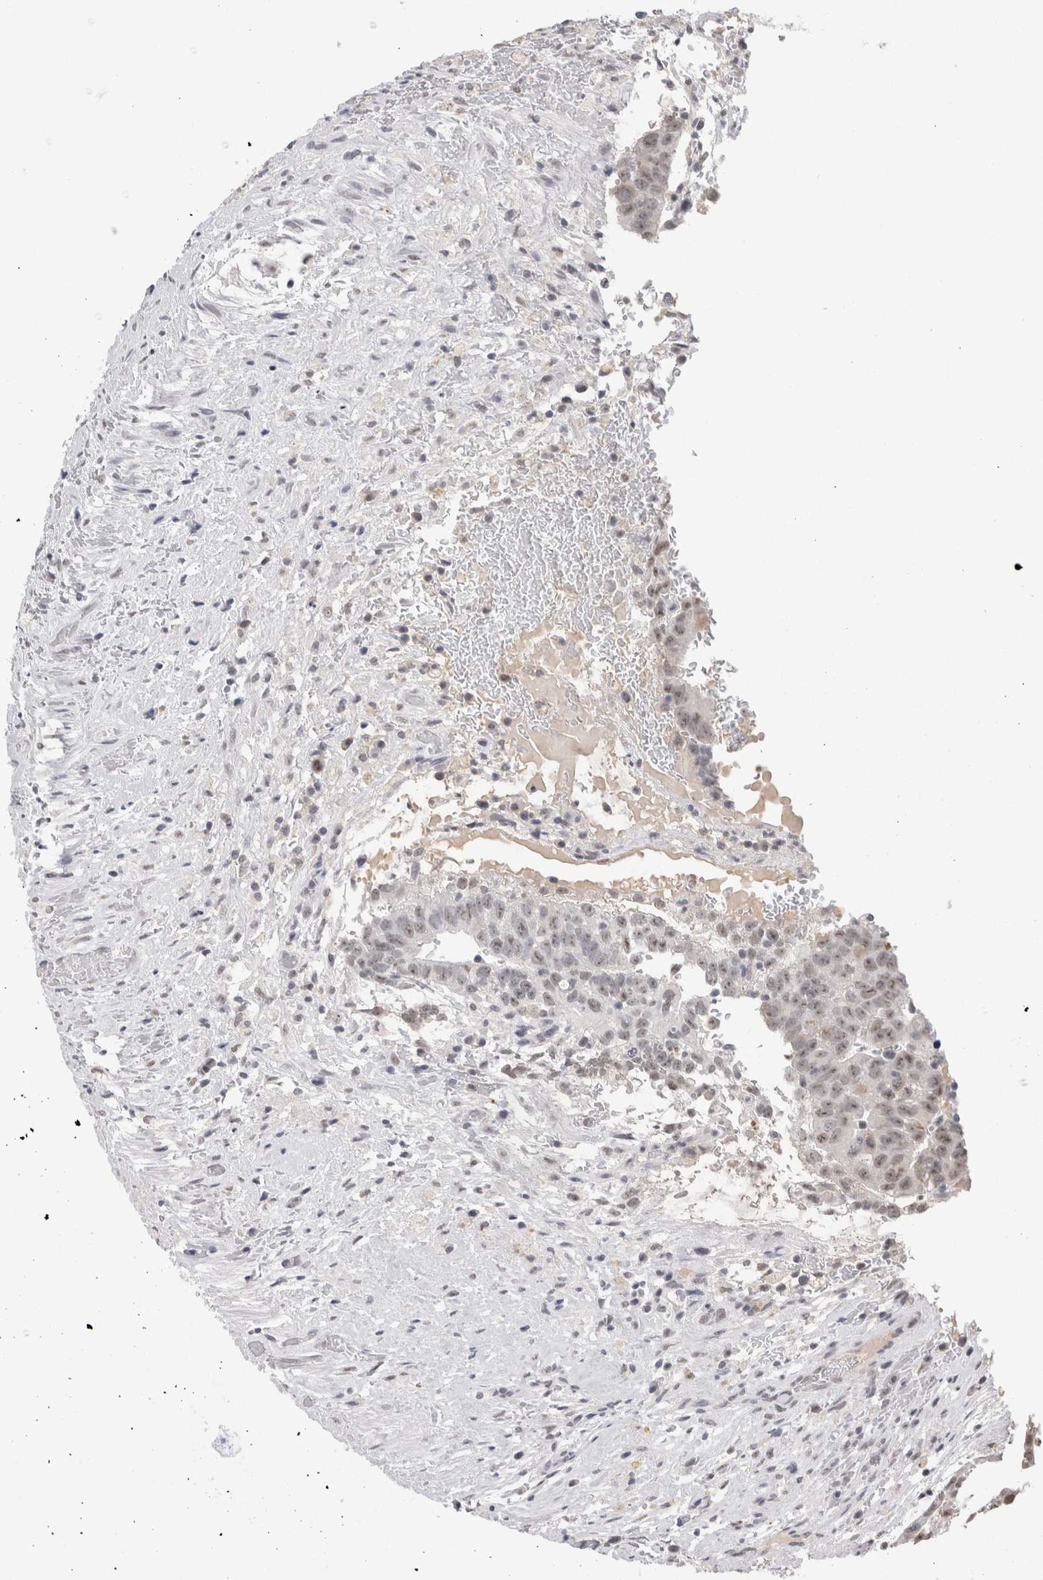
{"staining": {"intensity": "weak", "quantity": ">75%", "location": "nuclear"}, "tissue": "testis cancer", "cell_type": "Tumor cells", "image_type": "cancer", "snomed": [{"axis": "morphology", "description": "Seminoma, NOS"}, {"axis": "morphology", "description": "Carcinoma, Embryonal, NOS"}, {"axis": "topography", "description": "Testis"}], "caption": "Immunohistochemistry of seminoma (testis) exhibits low levels of weak nuclear positivity in approximately >75% of tumor cells.", "gene": "CADM3", "patient": {"sex": "male", "age": 52}}